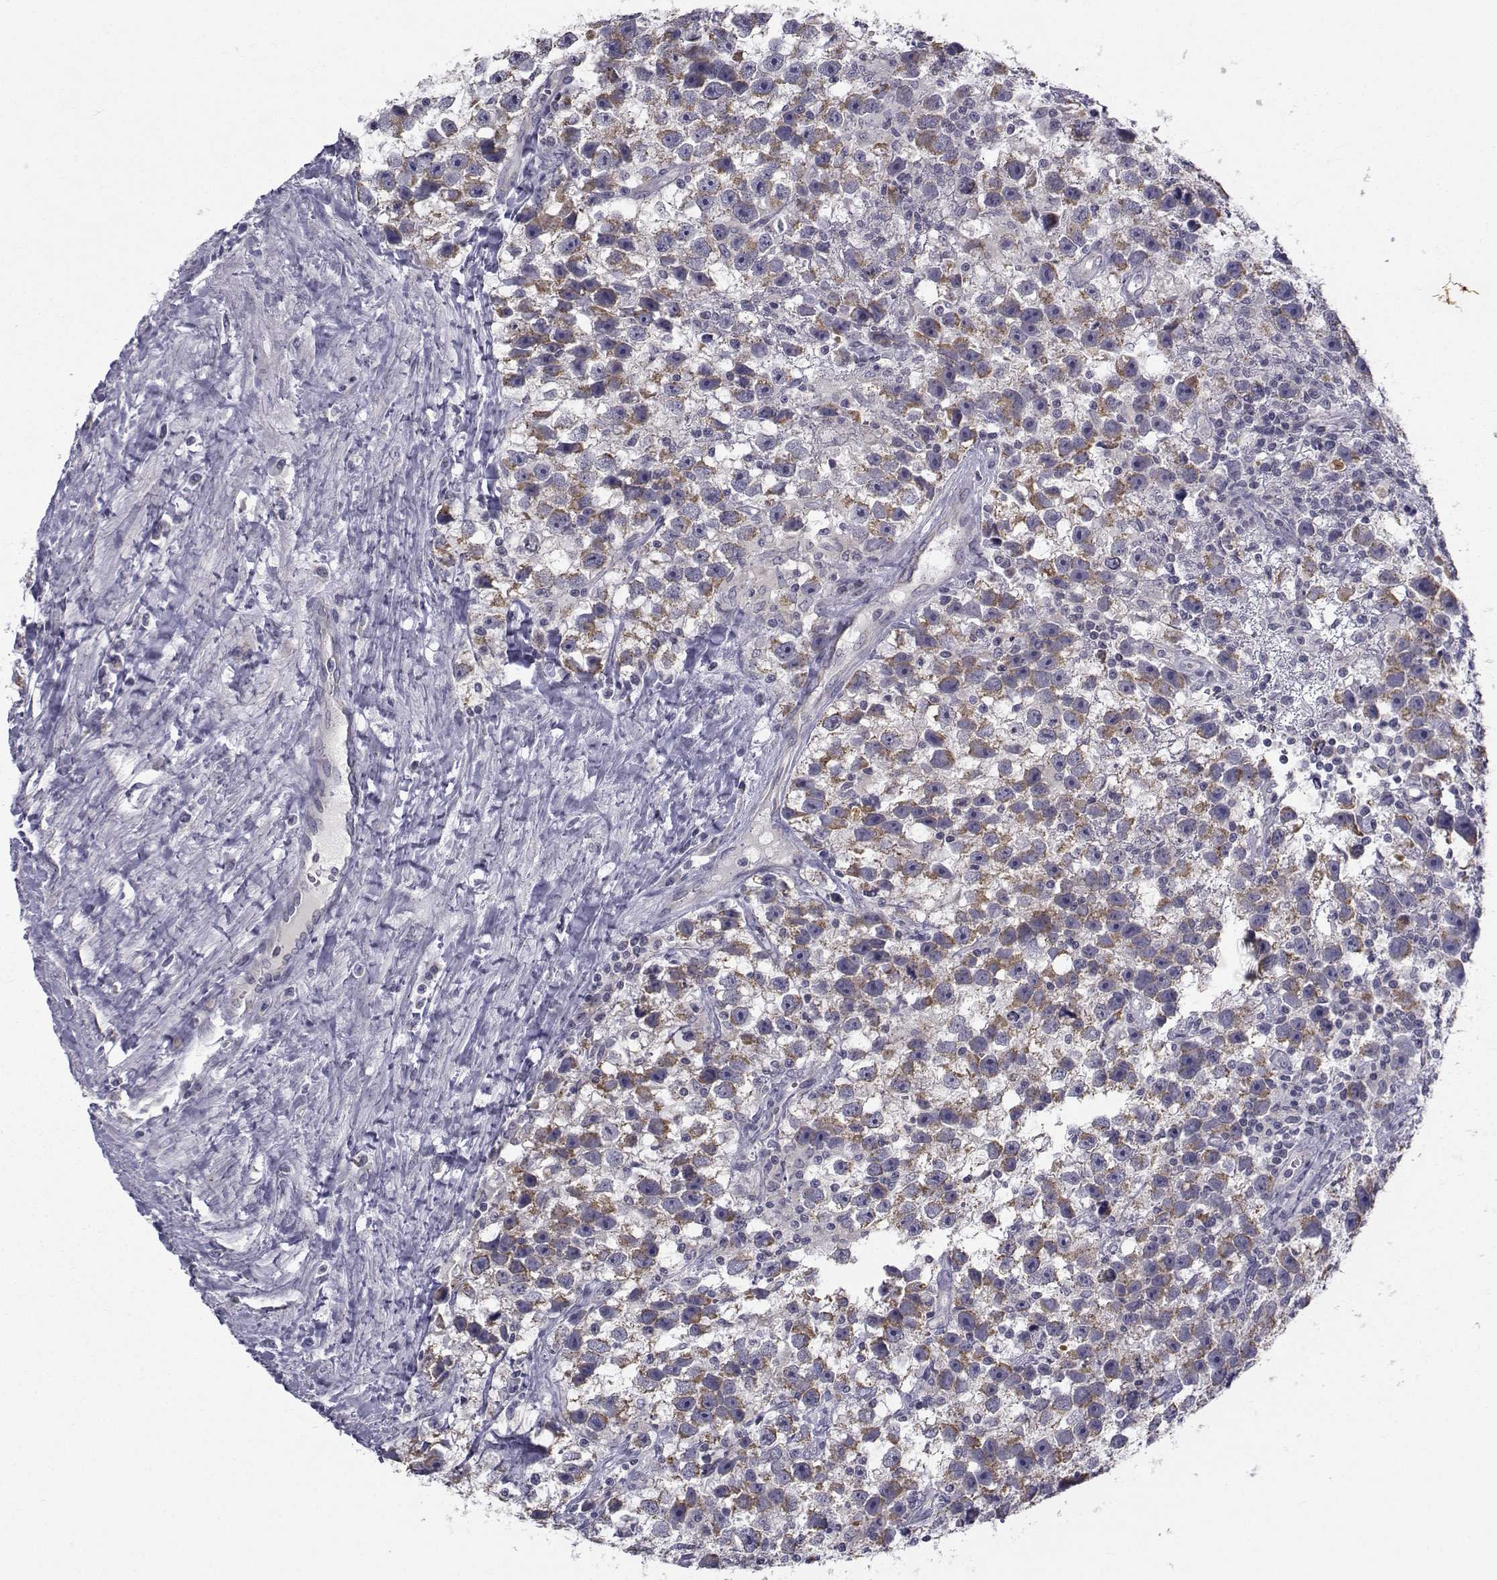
{"staining": {"intensity": "weak", "quantity": ">75%", "location": "cytoplasmic/membranous"}, "tissue": "testis cancer", "cell_type": "Tumor cells", "image_type": "cancer", "snomed": [{"axis": "morphology", "description": "Seminoma, NOS"}, {"axis": "topography", "description": "Testis"}], "caption": "Protein analysis of testis seminoma tissue exhibits weak cytoplasmic/membranous expression in approximately >75% of tumor cells.", "gene": "ANGPT1", "patient": {"sex": "male", "age": 43}}